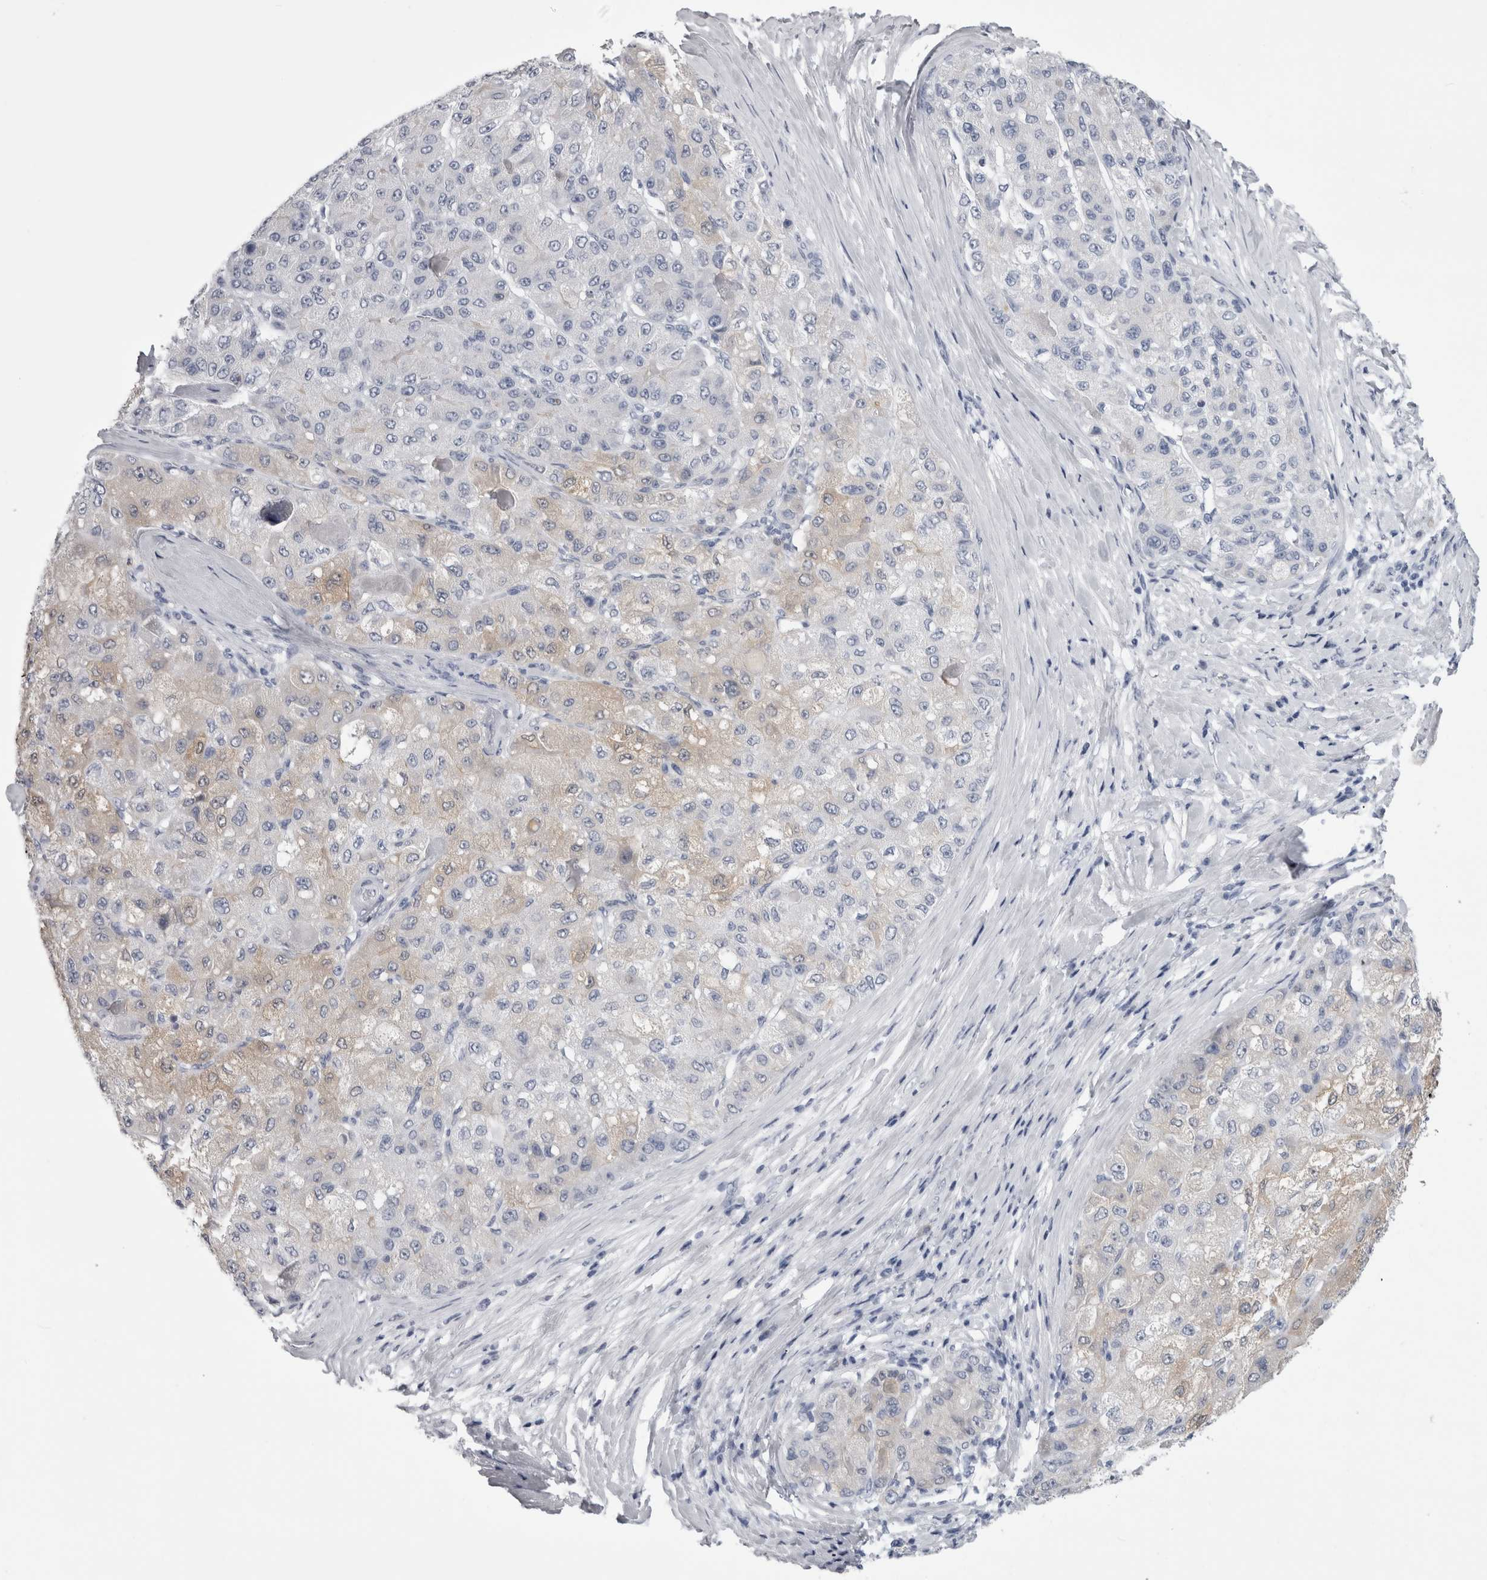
{"staining": {"intensity": "negative", "quantity": "none", "location": "none"}, "tissue": "liver cancer", "cell_type": "Tumor cells", "image_type": "cancer", "snomed": [{"axis": "morphology", "description": "Carcinoma, Hepatocellular, NOS"}, {"axis": "topography", "description": "Liver"}], "caption": "An immunohistochemistry (IHC) histopathology image of liver cancer (hepatocellular carcinoma) is shown. There is no staining in tumor cells of liver cancer (hepatocellular carcinoma).", "gene": "ALDH8A1", "patient": {"sex": "male", "age": 80}}